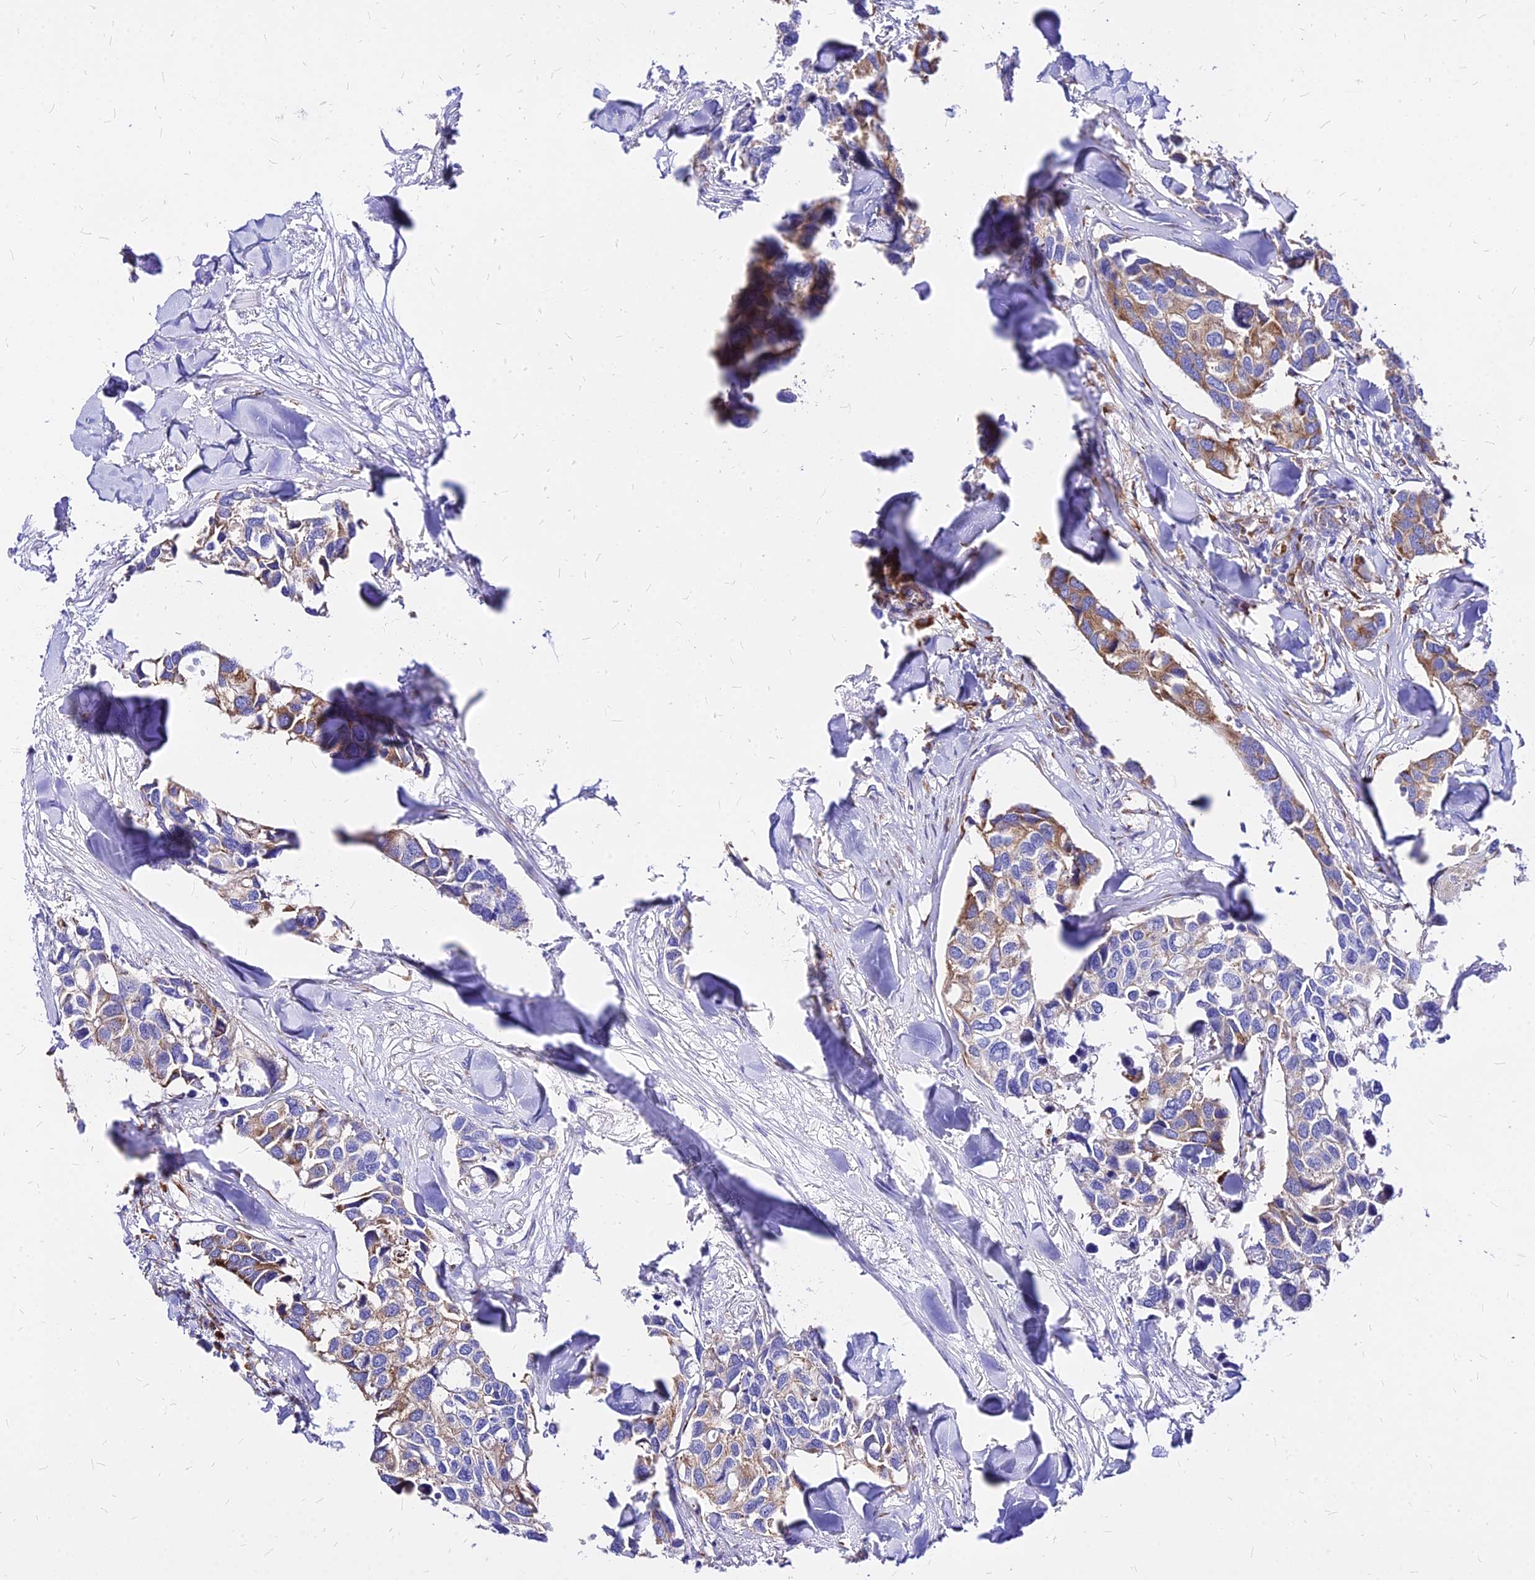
{"staining": {"intensity": "moderate", "quantity": "25%-75%", "location": "cytoplasmic/membranous"}, "tissue": "breast cancer", "cell_type": "Tumor cells", "image_type": "cancer", "snomed": [{"axis": "morphology", "description": "Duct carcinoma"}, {"axis": "topography", "description": "Breast"}], "caption": "Breast infiltrating ductal carcinoma tissue demonstrates moderate cytoplasmic/membranous staining in approximately 25%-75% of tumor cells", "gene": "RPL19", "patient": {"sex": "female", "age": 83}}